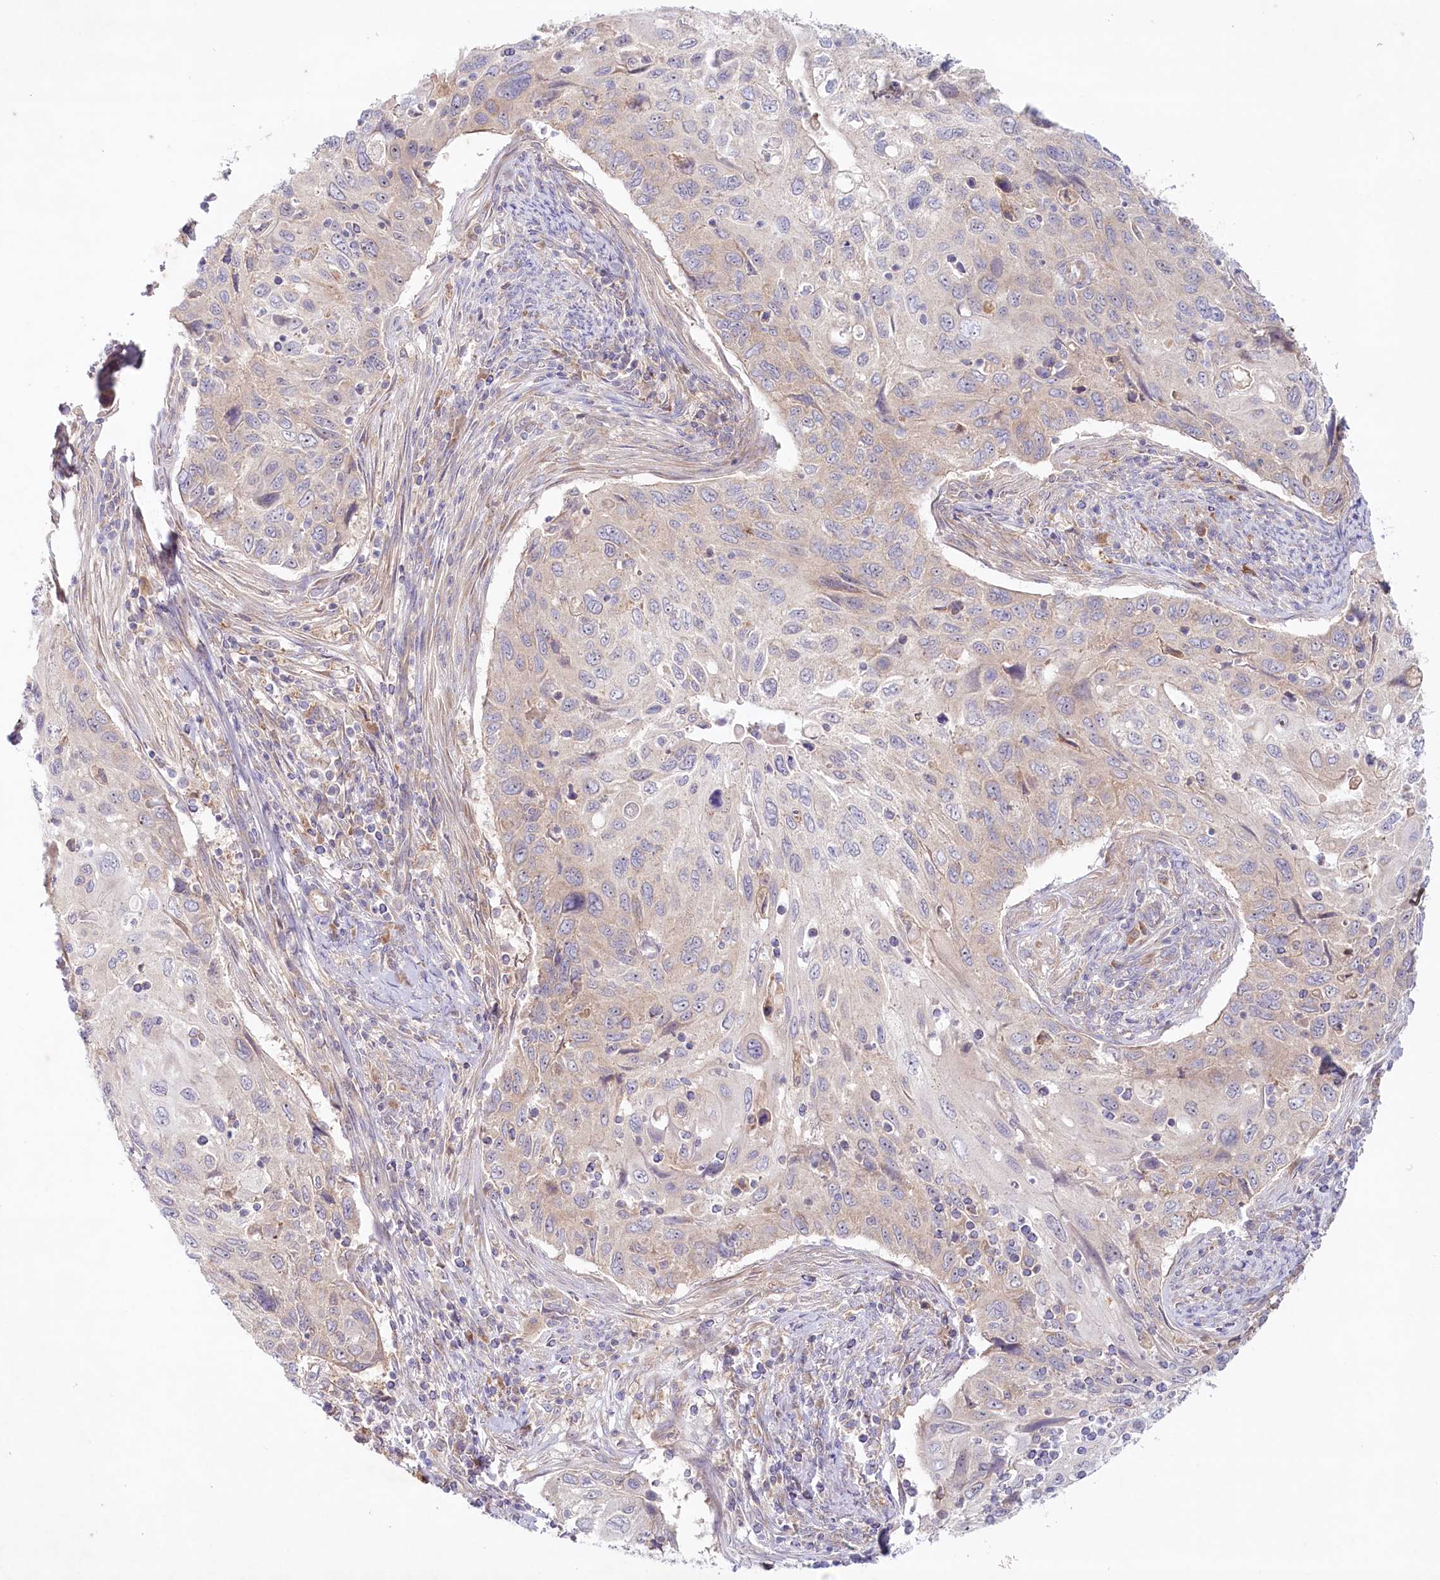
{"staining": {"intensity": "negative", "quantity": "none", "location": "none"}, "tissue": "cervical cancer", "cell_type": "Tumor cells", "image_type": "cancer", "snomed": [{"axis": "morphology", "description": "Squamous cell carcinoma, NOS"}, {"axis": "topography", "description": "Cervix"}], "caption": "Immunohistochemistry histopathology image of neoplastic tissue: human cervical squamous cell carcinoma stained with DAB demonstrates no significant protein positivity in tumor cells. (DAB (3,3'-diaminobenzidine) IHC, high magnification).", "gene": "TNIP1", "patient": {"sex": "female", "age": 70}}